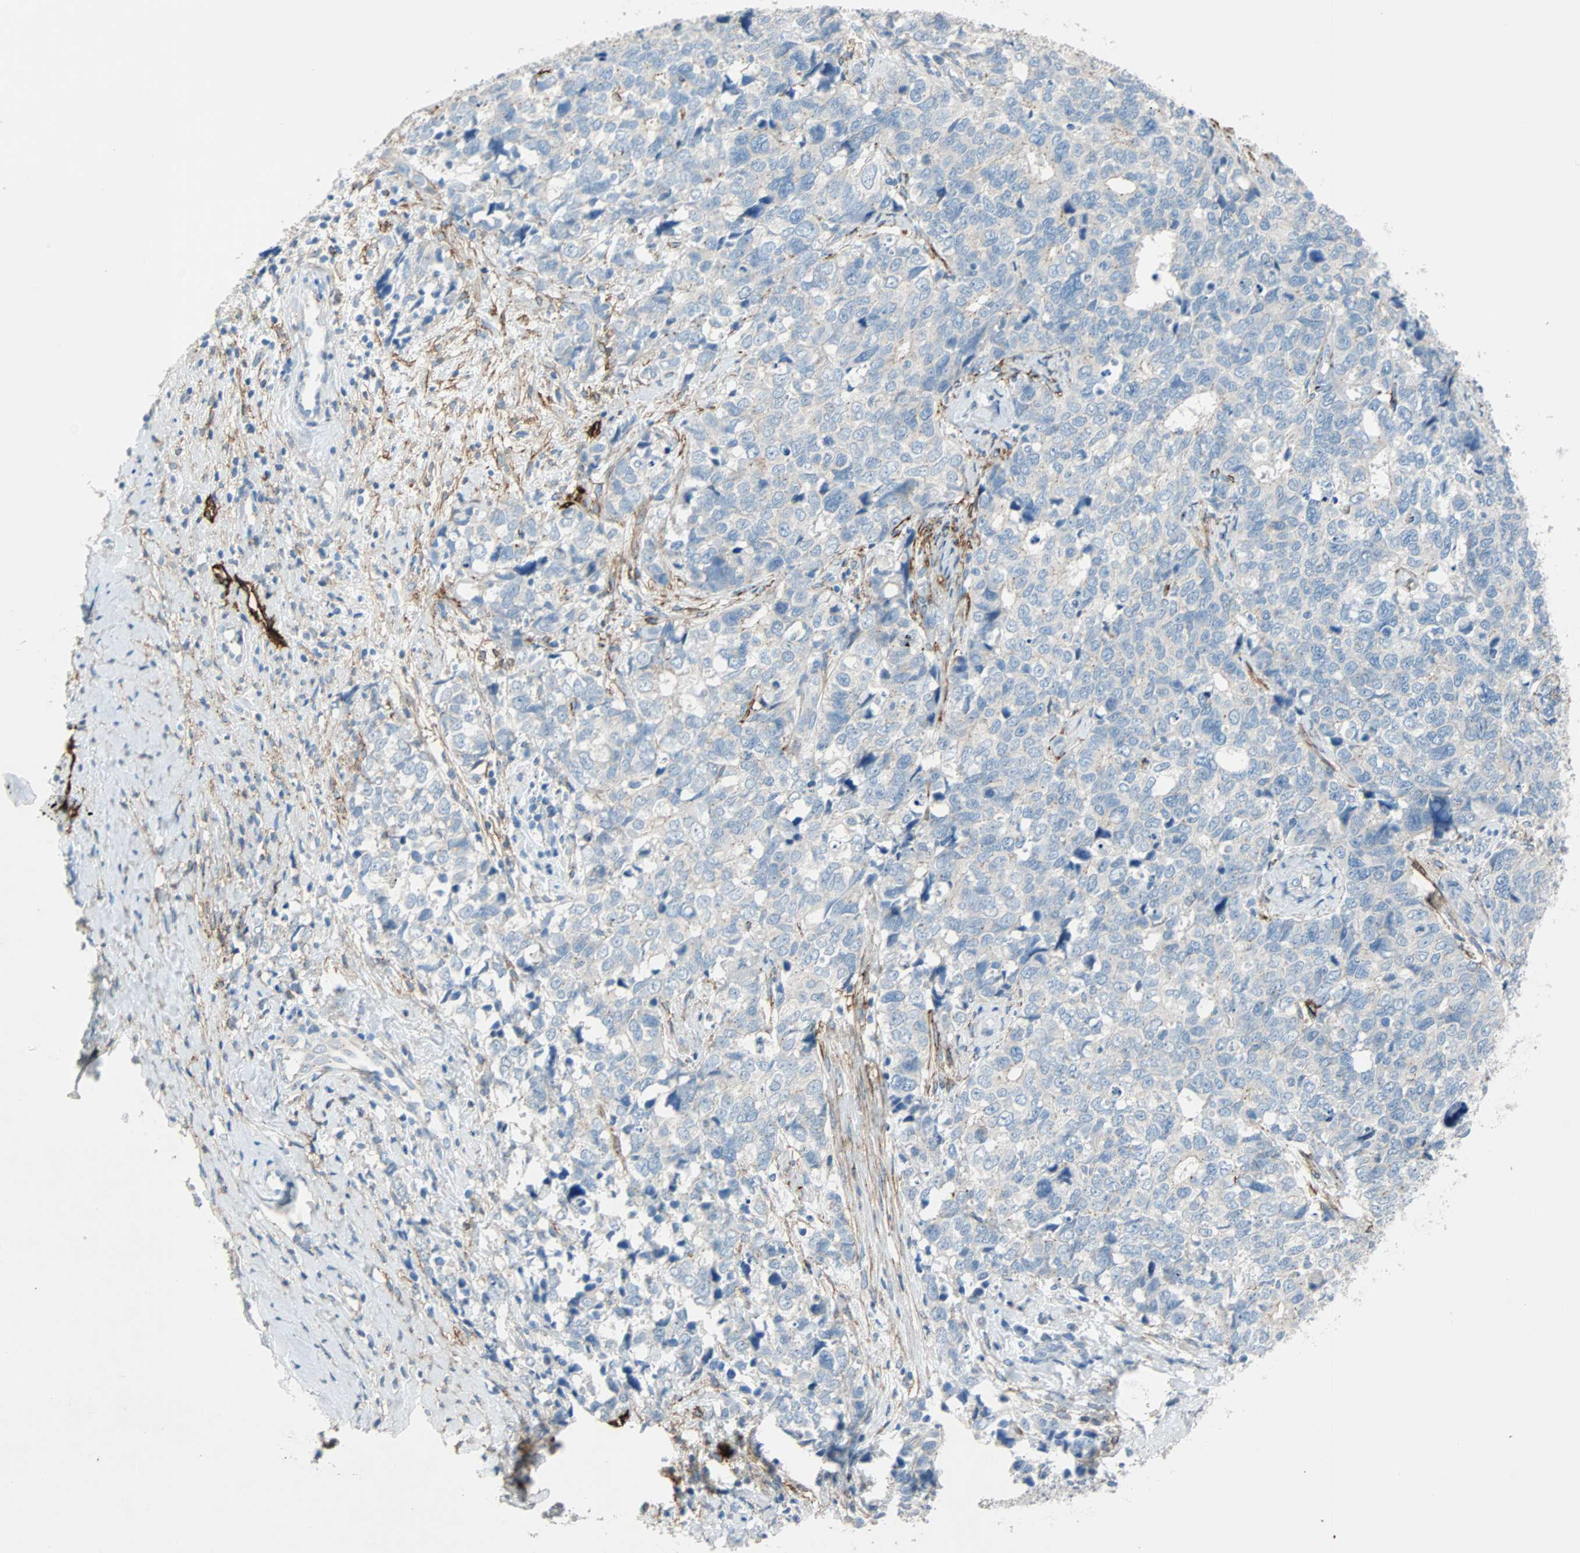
{"staining": {"intensity": "negative", "quantity": "none", "location": "none"}, "tissue": "cervical cancer", "cell_type": "Tumor cells", "image_type": "cancer", "snomed": [{"axis": "morphology", "description": "Squamous cell carcinoma, NOS"}, {"axis": "topography", "description": "Cervix"}], "caption": "Cervical squamous cell carcinoma stained for a protein using immunohistochemistry (IHC) displays no expression tumor cells.", "gene": "PDPN", "patient": {"sex": "female", "age": 63}}